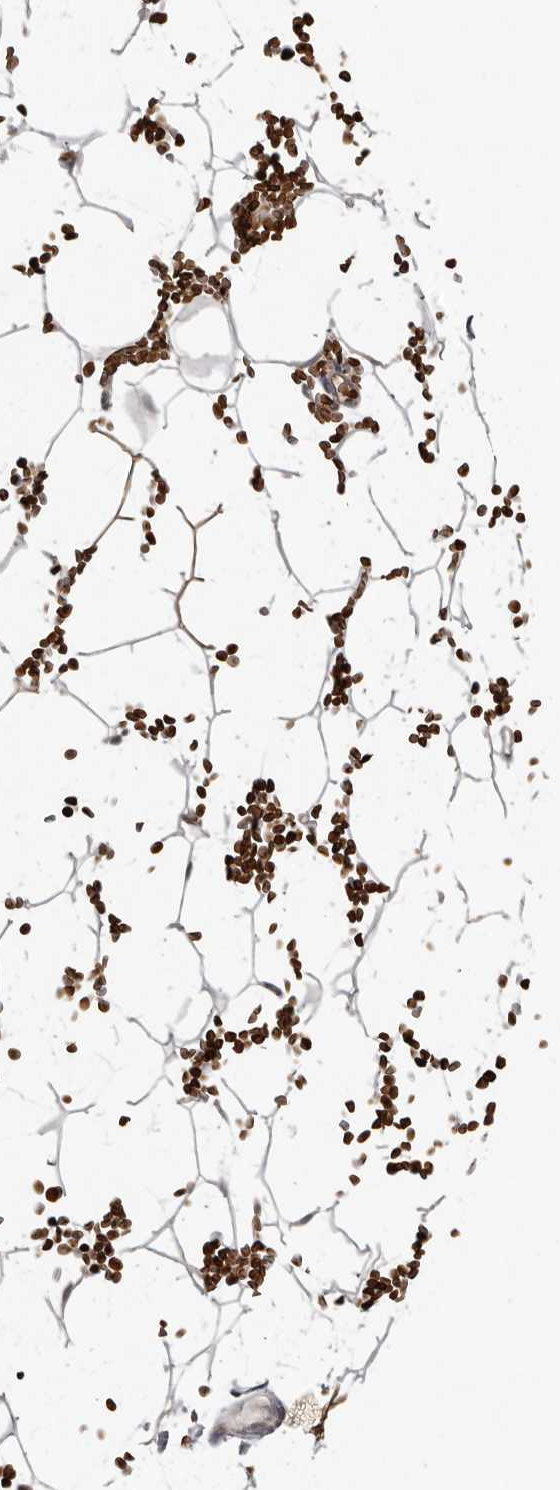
{"staining": {"intensity": "moderate", "quantity": "<25%", "location": "cytoplasmic/membranous"}, "tissue": "adipose tissue", "cell_type": "Adipocytes", "image_type": "normal", "snomed": [{"axis": "morphology", "description": "Normal tissue, NOS"}, {"axis": "topography", "description": "Breast"}], "caption": "Protein analysis of unremarkable adipose tissue shows moderate cytoplasmic/membranous positivity in about <25% of adipocytes.", "gene": "FBXO31", "patient": {"sex": "female", "age": 23}}